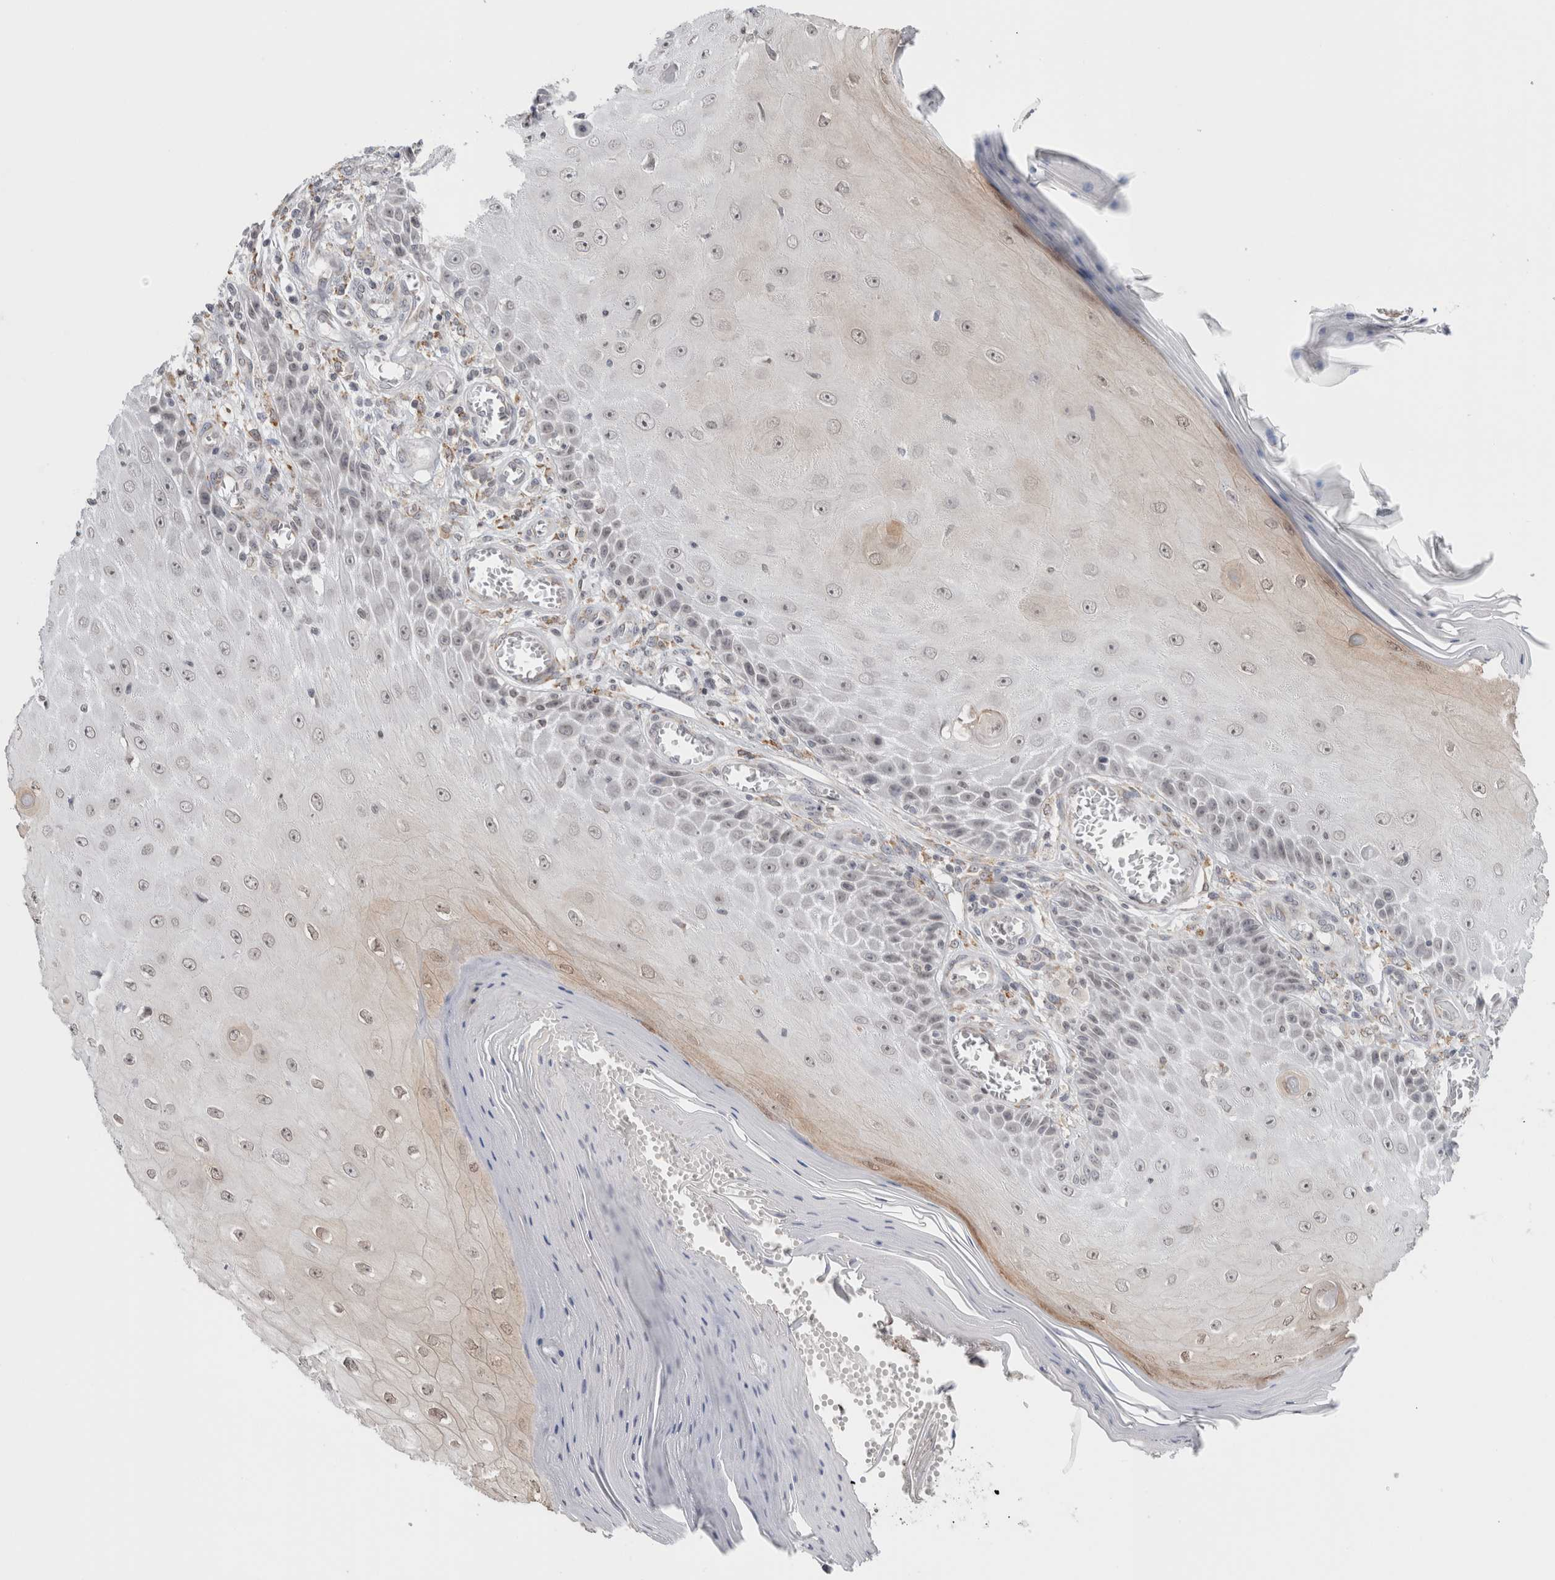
{"staining": {"intensity": "weak", "quantity": "<25%", "location": "nuclear"}, "tissue": "skin cancer", "cell_type": "Tumor cells", "image_type": "cancer", "snomed": [{"axis": "morphology", "description": "Squamous cell carcinoma, NOS"}, {"axis": "topography", "description": "Skin"}], "caption": "Immunohistochemistry (IHC) photomicrograph of neoplastic tissue: skin squamous cell carcinoma stained with DAB exhibits no significant protein expression in tumor cells.", "gene": "RBMX2", "patient": {"sex": "female", "age": 73}}